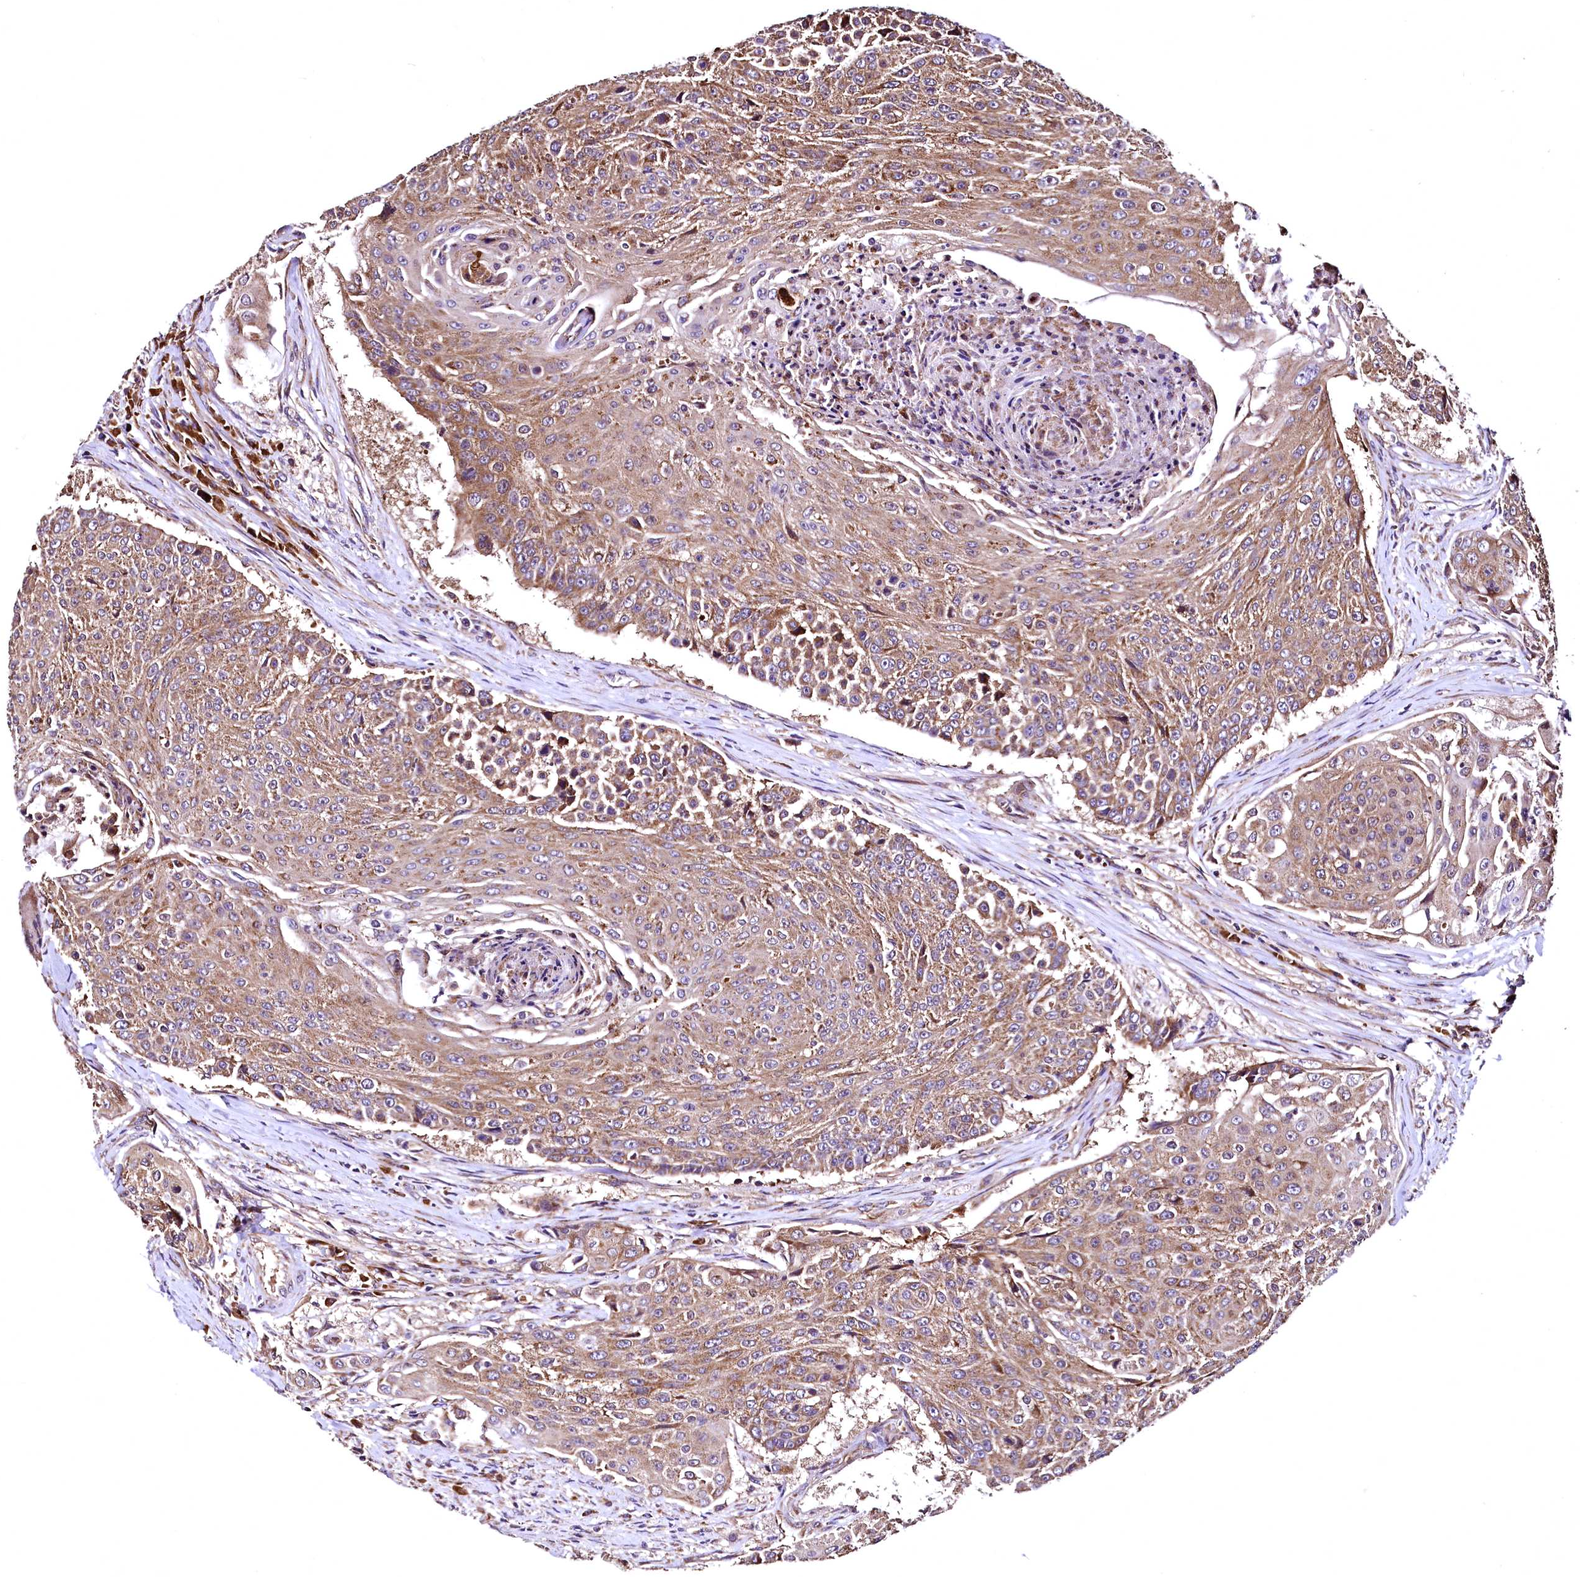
{"staining": {"intensity": "moderate", "quantity": ">75%", "location": "cytoplasmic/membranous"}, "tissue": "urothelial cancer", "cell_type": "Tumor cells", "image_type": "cancer", "snomed": [{"axis": "morphology", "description": "Urothelial carcinoma, High grade"}, {"axis": "topography", "description": "Urinary bladder"}], "caption": "Immunohistochemistry staining of urothelial cancer, which shows medium levels of moderate cytoplasmic/membranous expression in about >75% of tumor cells indicating moderate cytoplasmic/membranous protein staining. The staining was performed using DAB (brown) for protein detection and nuclei were counterstained in hematoxylin (blue).", "gene": "LRSAM1", "patient": {"sex": "female", "age": 63}}